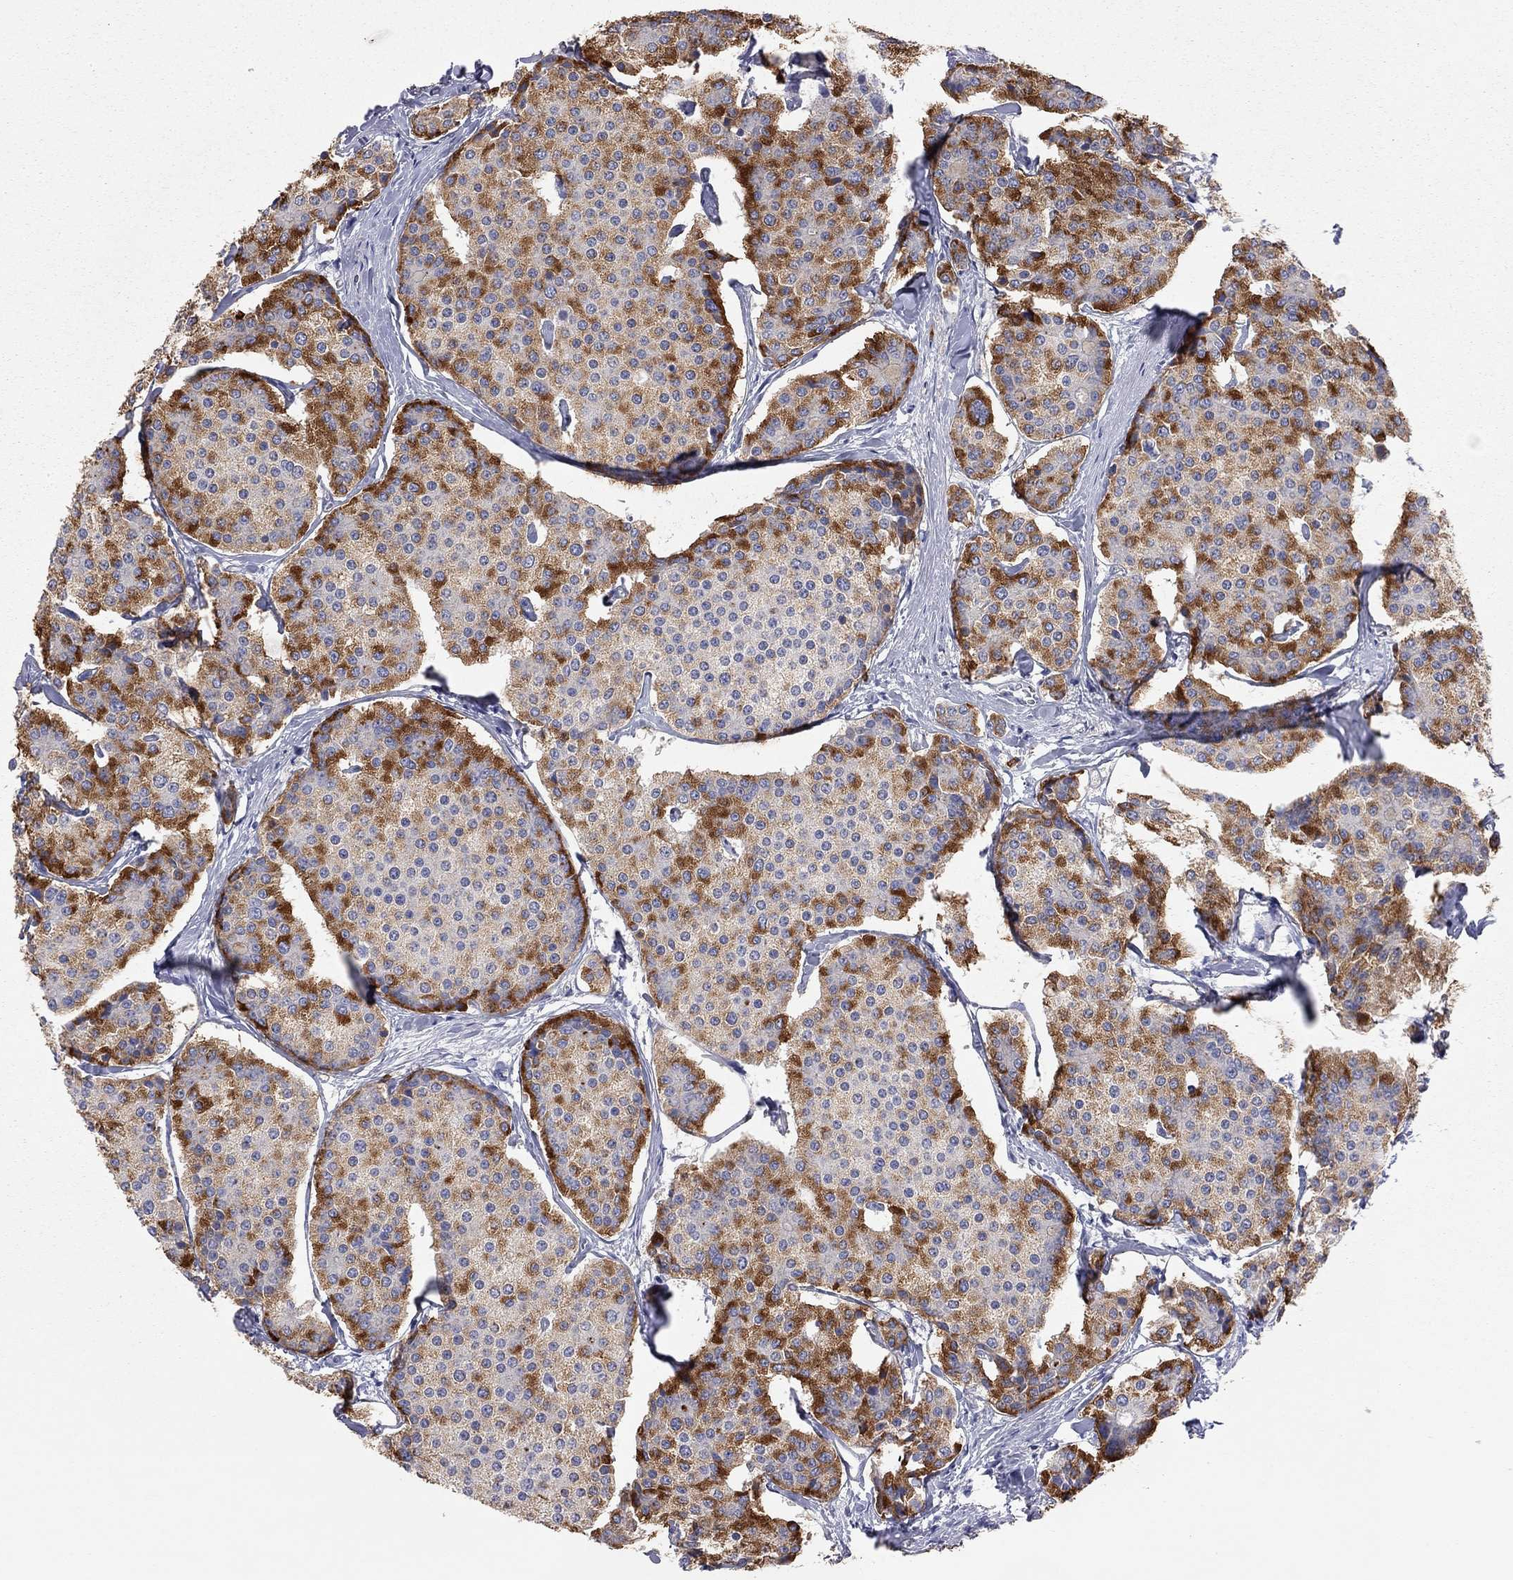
{"staining": {"intensity": "strong", "quantity": "25%-75%", "location": "cytoplasmic/membranous"}, "tissue": "carcinoid", "cell_type": "Tumor cells", "image_type": "cancer", "snomed": [{"axis": "morphology", "description": "Carcinoid, malignant, NOS"}, {"axis": "topography", "description": "Small intestine"}], "caption": "Strong cytoplasmic/membranous protein staining is appreciated in about 25%-75% of tumor cells in carcinoid (malignant). The staining was performed using DAB (3,3'-diaminobenzidine) to visualize the protein expression in brown, while the nuclei were stained in blue with hematoxylin (Magnification: 20x).", "gene": "KCNB1", "patient": {"sex": "female", "age": 65}}